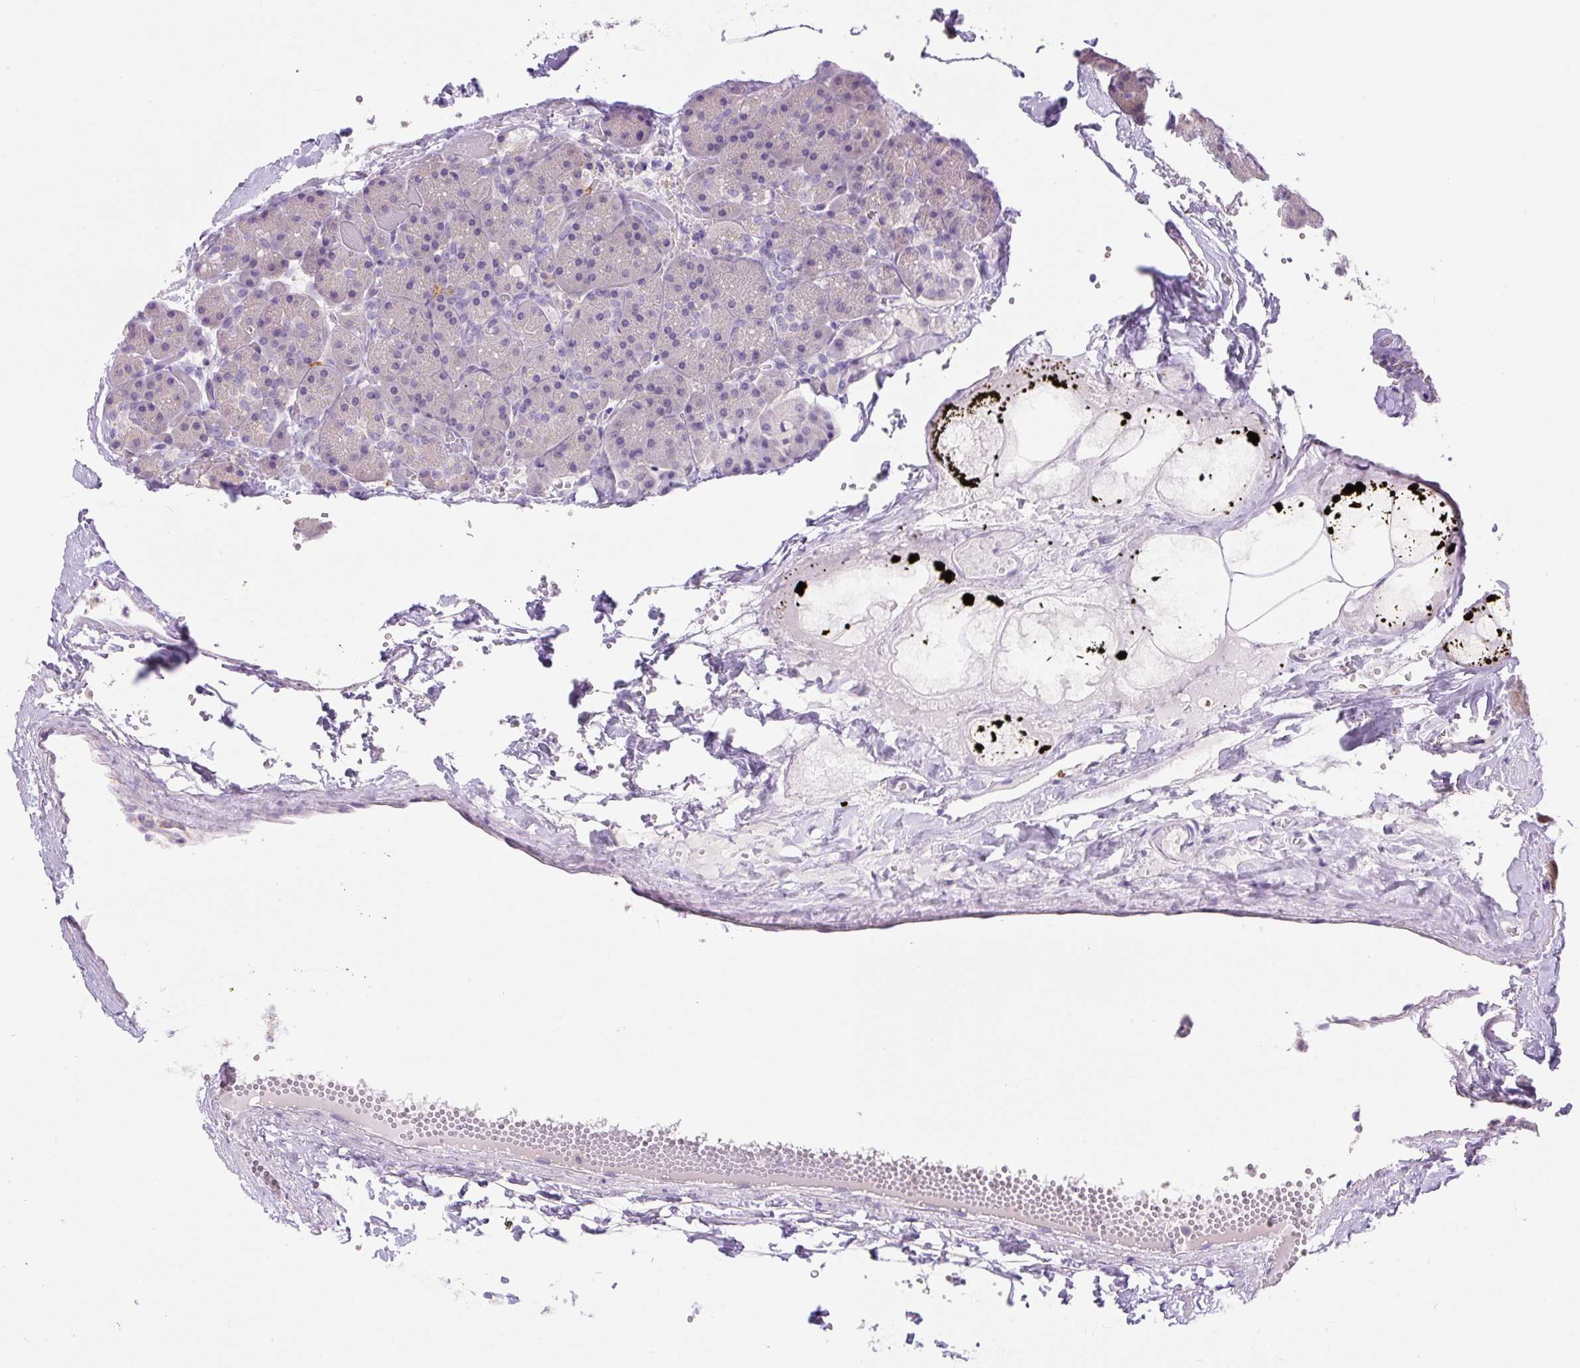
{"staining": {"intensity": "negative", "quantity": "none", "location": "none"}, "tissue": "pancreas", "cell_type": "Exocrine glandular cells", "image_type": "normal", "snomed": [{"axis": "morphology", "description": "Normal tissue, NOS"}, {"axis": "topography", "description": "Pancreas"}], "caption": "The immunohistochemistry image has no significant positivity in exocrine glandular cells of pancreas. (DAB (3,3'-diaminobenzidine) immunohistochemistry (IHC), high magnification).", "gene": "TDRD15", "patient": {"sex": "male", "age": 36}}